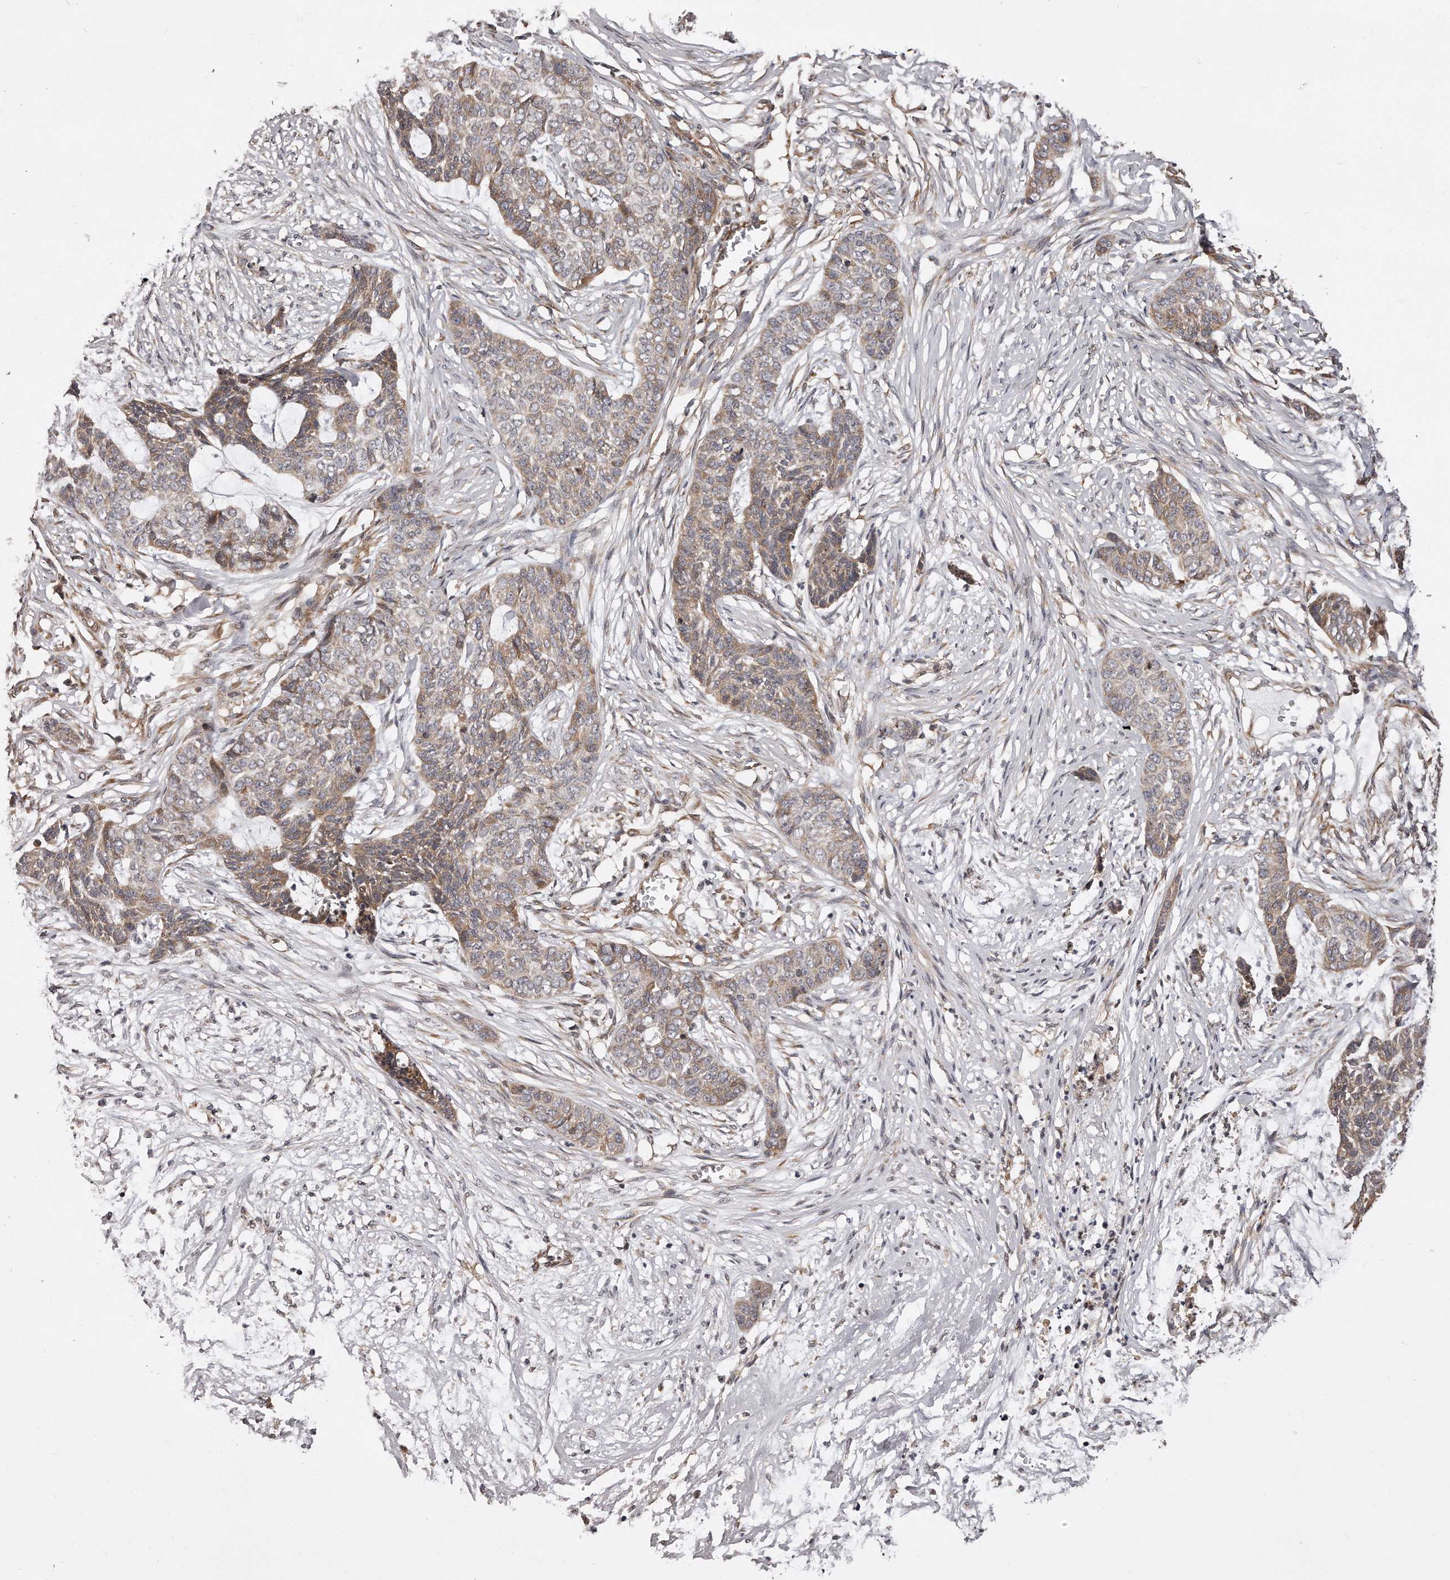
{"staining": {"intensity": "moderate", "quantity": ">75%", "location": "cytoplasmic/membranous"}, "tissue": "skin cancer", "cell_type": "Tumor cells", "image_type": "cancer", "snomed": [{"axis": "morphology", "description": "Basal cell carcinoma"}, {"axis": "topography", "description": "Skin"}], "caption": "There is medium levels of moderate cytoplasmic/membranous positivity in tumor cells of skin cancer (basal cell carcinoma), as demonstrated by immunohistochemical staining (brown color).", "gene": "TRAPPC14", "patient": {"sex": "female", "age": 64}}